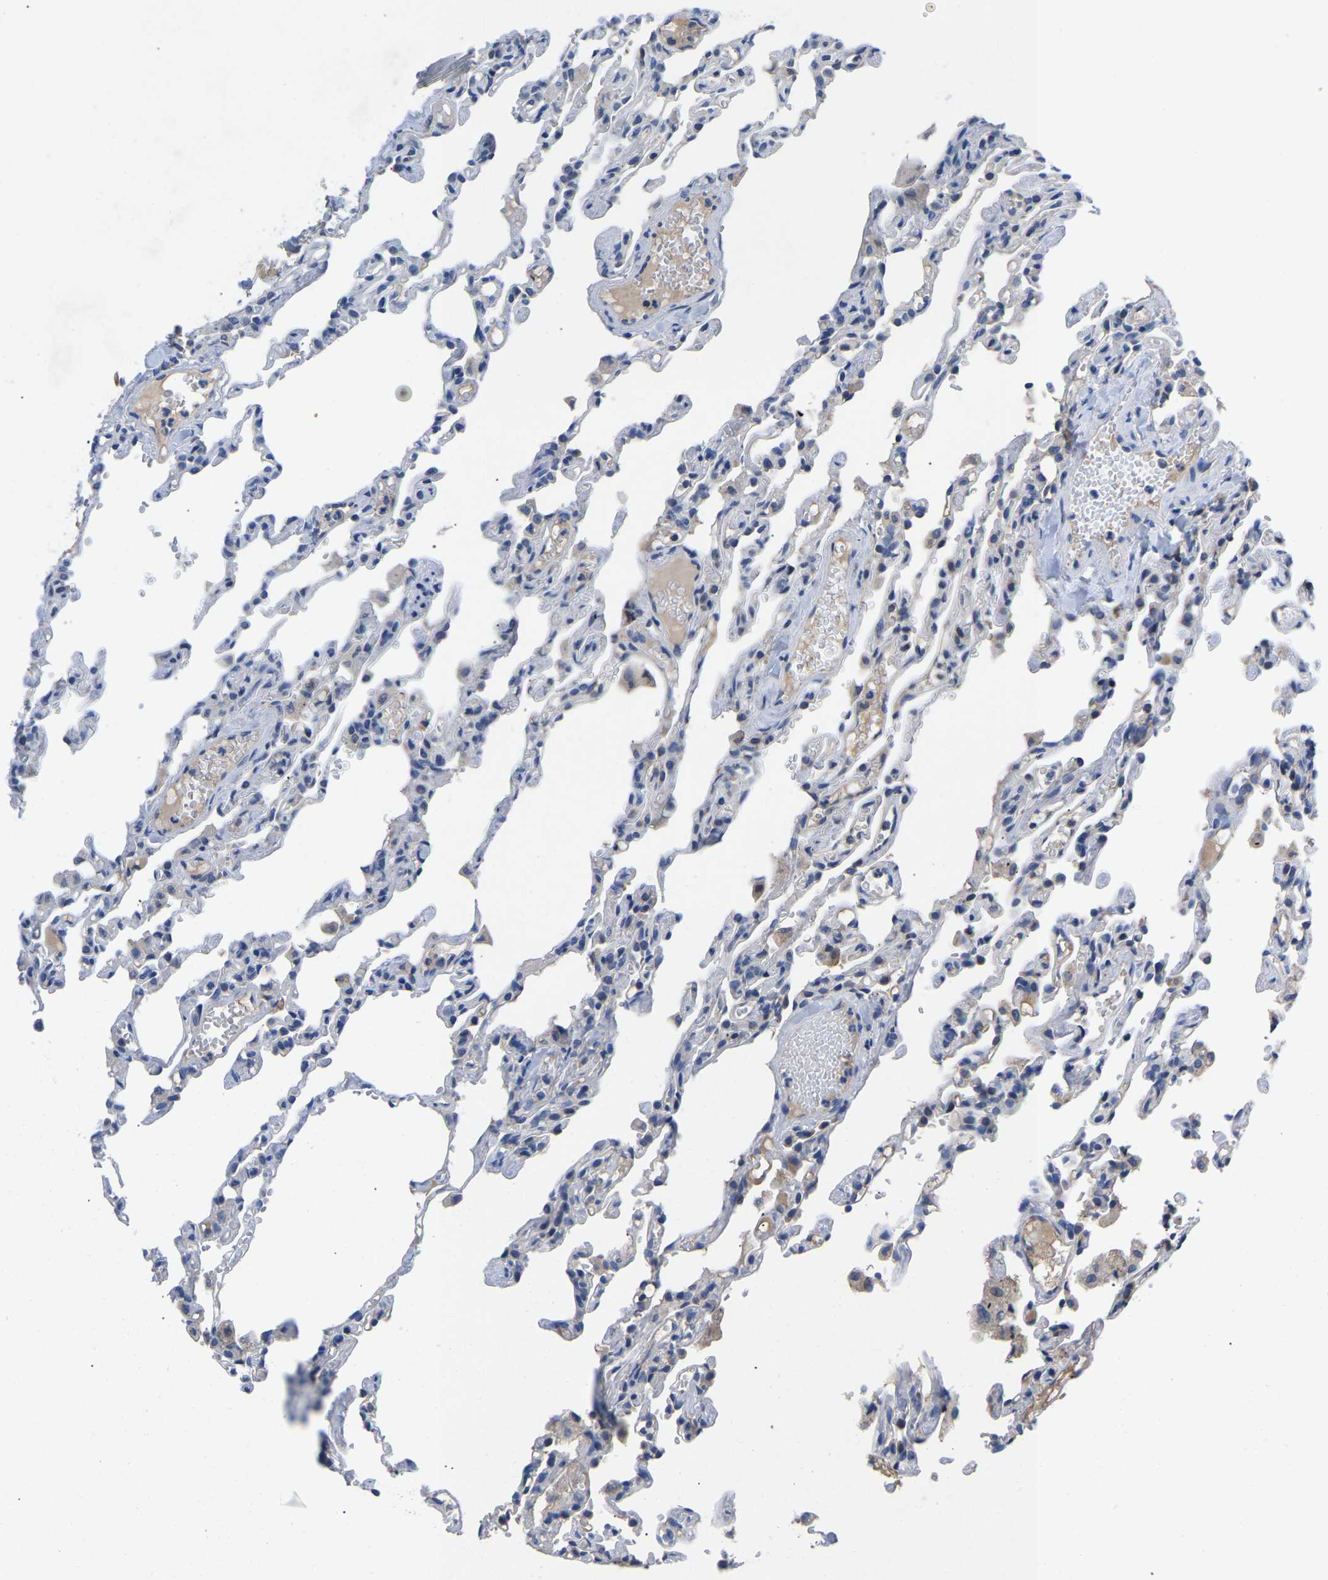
{"staining": {"intensity": "negative", "quantity": "none", "location": "none"}, "tissue": "lung", "cell_type": "Alveolar cells", "image_type": "normal", "snomed": [{"axis": "morphology", "description": "Normal tissue, NOS"}, {"axis": "topography", "description": "Lung"}], "caption": "Immunohistochemistry (IHC) of benign human lung shows no expression in alveolar cells. The staining was performed using DAB to visualize the protein expression in brown, while the nuclei were stained in blue with hematoxylin (Magnification: 20x).", "gene": "ABCA10", "patient": {"sex": "male", "age": 21}}